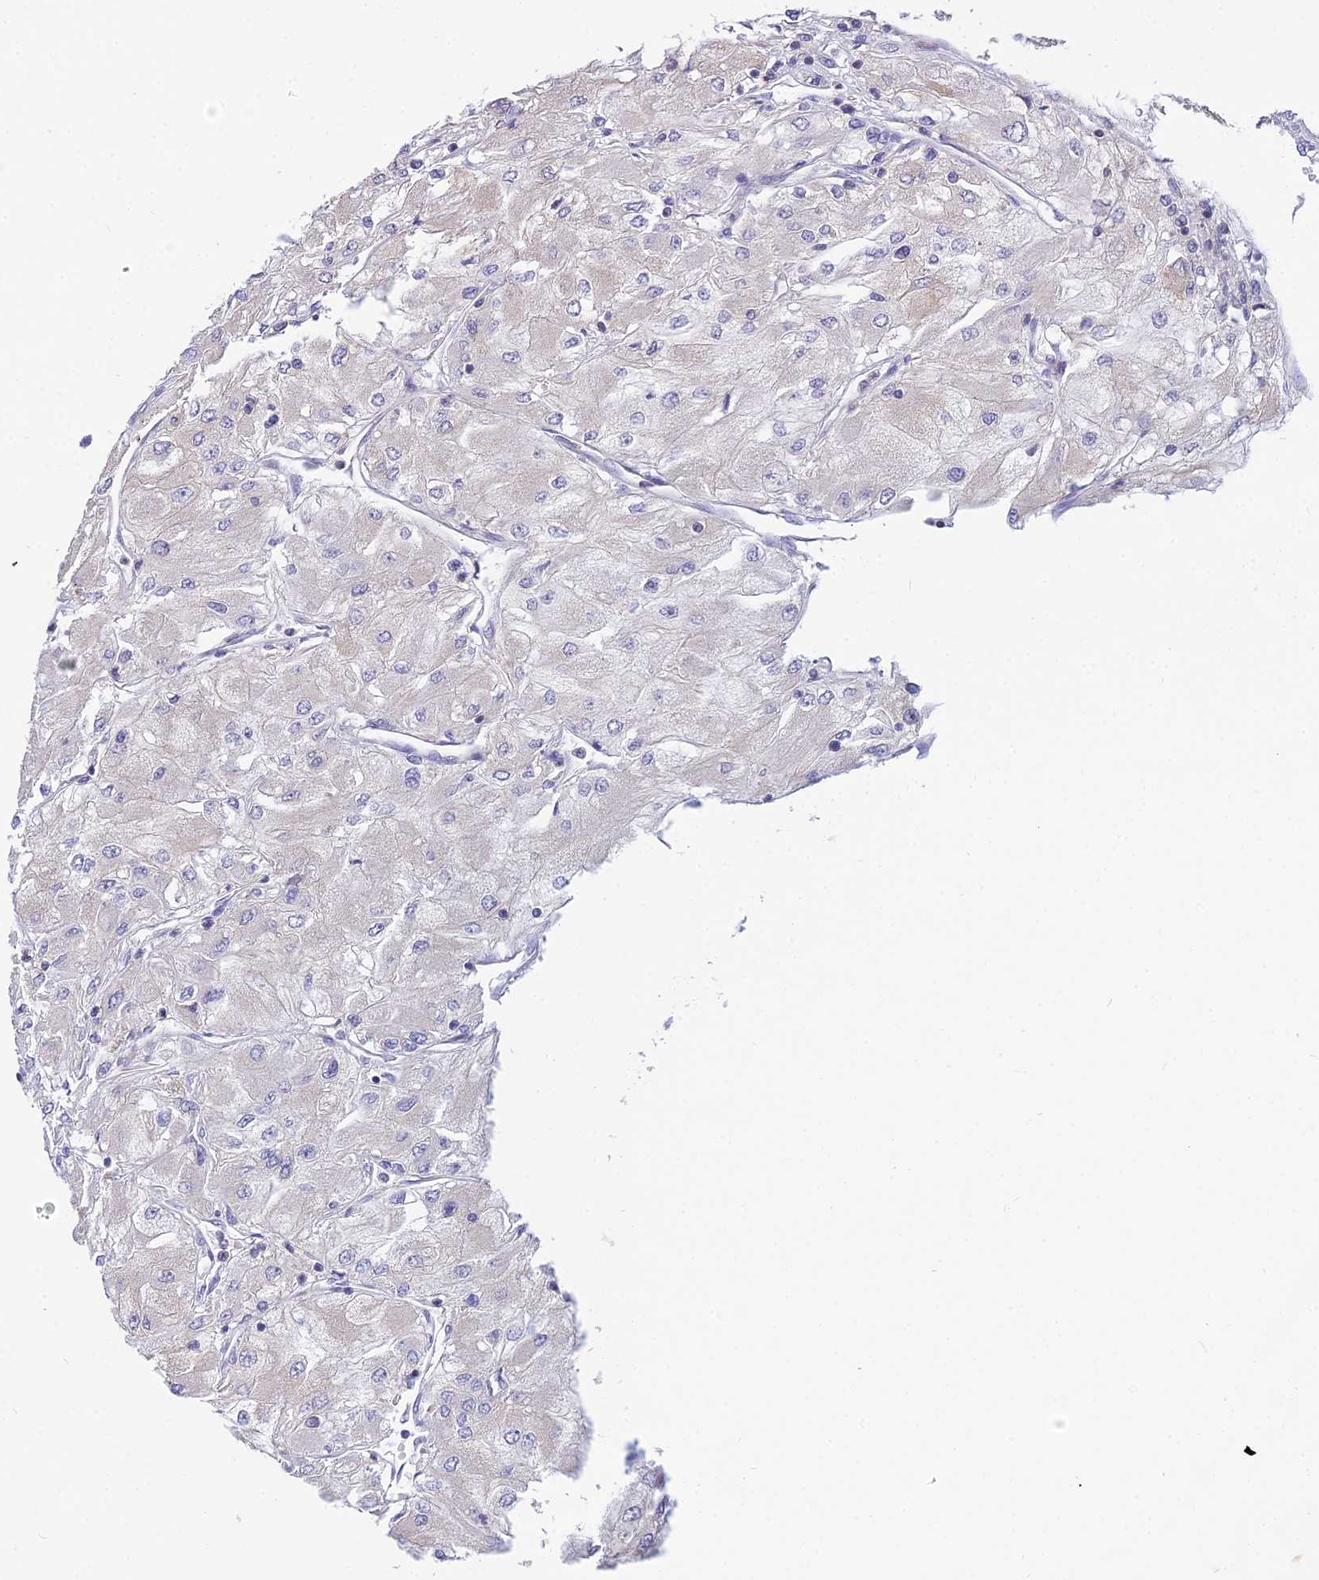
{"staining": {"intensity": "negative", "quantity": "none", "location": "none"}, "tissue": "renal cancer", "cell_type": "Tumor cells", "image_type": "cancer", "snomed": [{"axis": "morphology", "description": "Adenocarcinoma, NOS"}, {"axis": "topography", "description": "Kidney"}], "caption": "Photomicrograph shows no significant protein expression in tumor cells of renal cancer.", "gene": "CFAP206", "patient": {"sex": "male", "age": 80}}